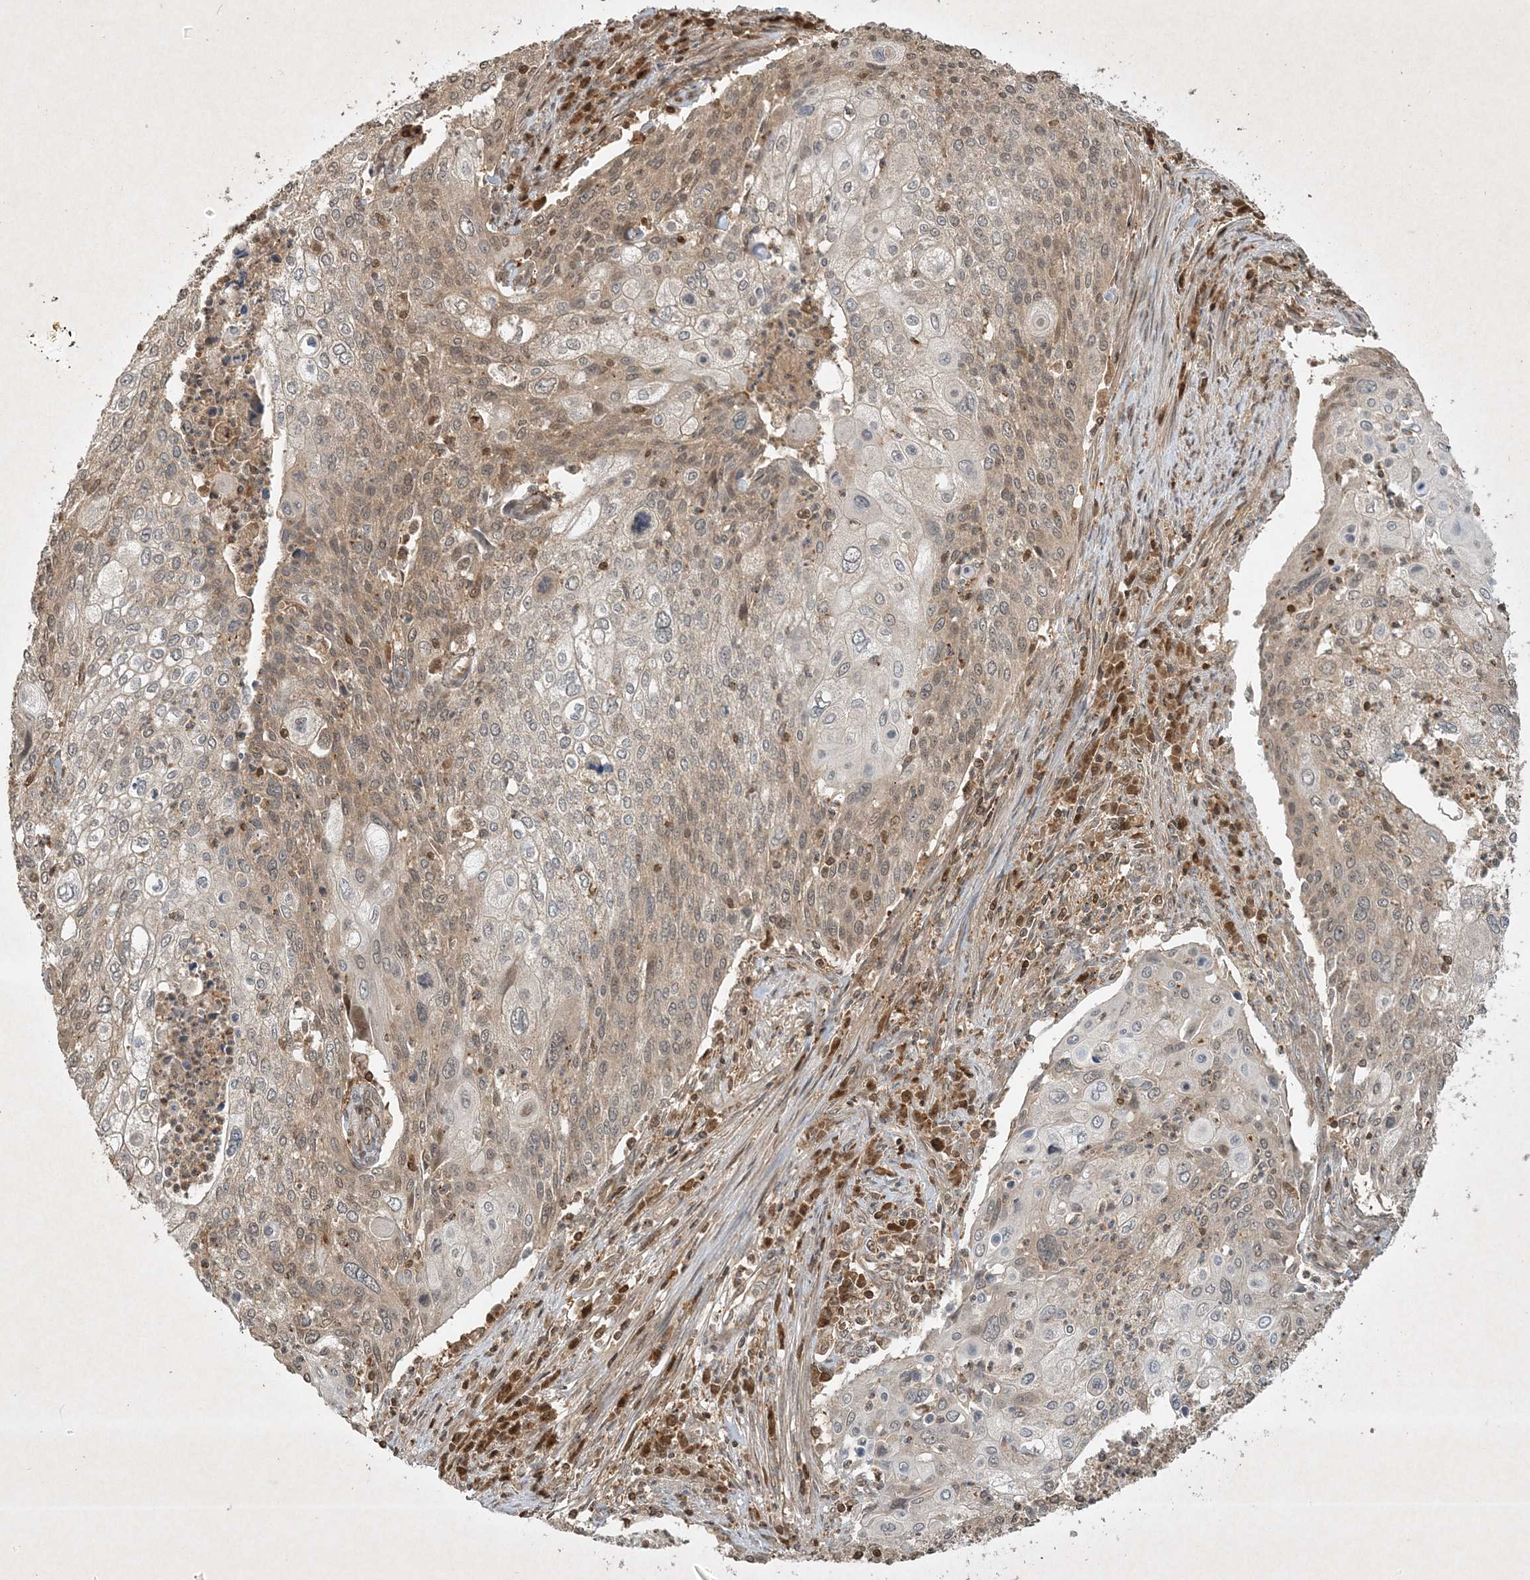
{"staining": {"intensity": "weak", "quantity": "<25%", "location": "cytoplasmic/membranous,nuclear"}, "tissue": "cervical cancer", "cell_type": "Tumor cells", "image_type": "cancer", "snomed": [{"axis": "morphology", "description": "Squamous cell carcinoma, NOS"}, {"axis": "topography", "description": "Cervix"}], "caption": "A histopathology image of cervical cancer stained for a protein reveals no brown staining in tumor cells.", "gene": "PLTP", "patient": {"sex": "female", "age": 40}}